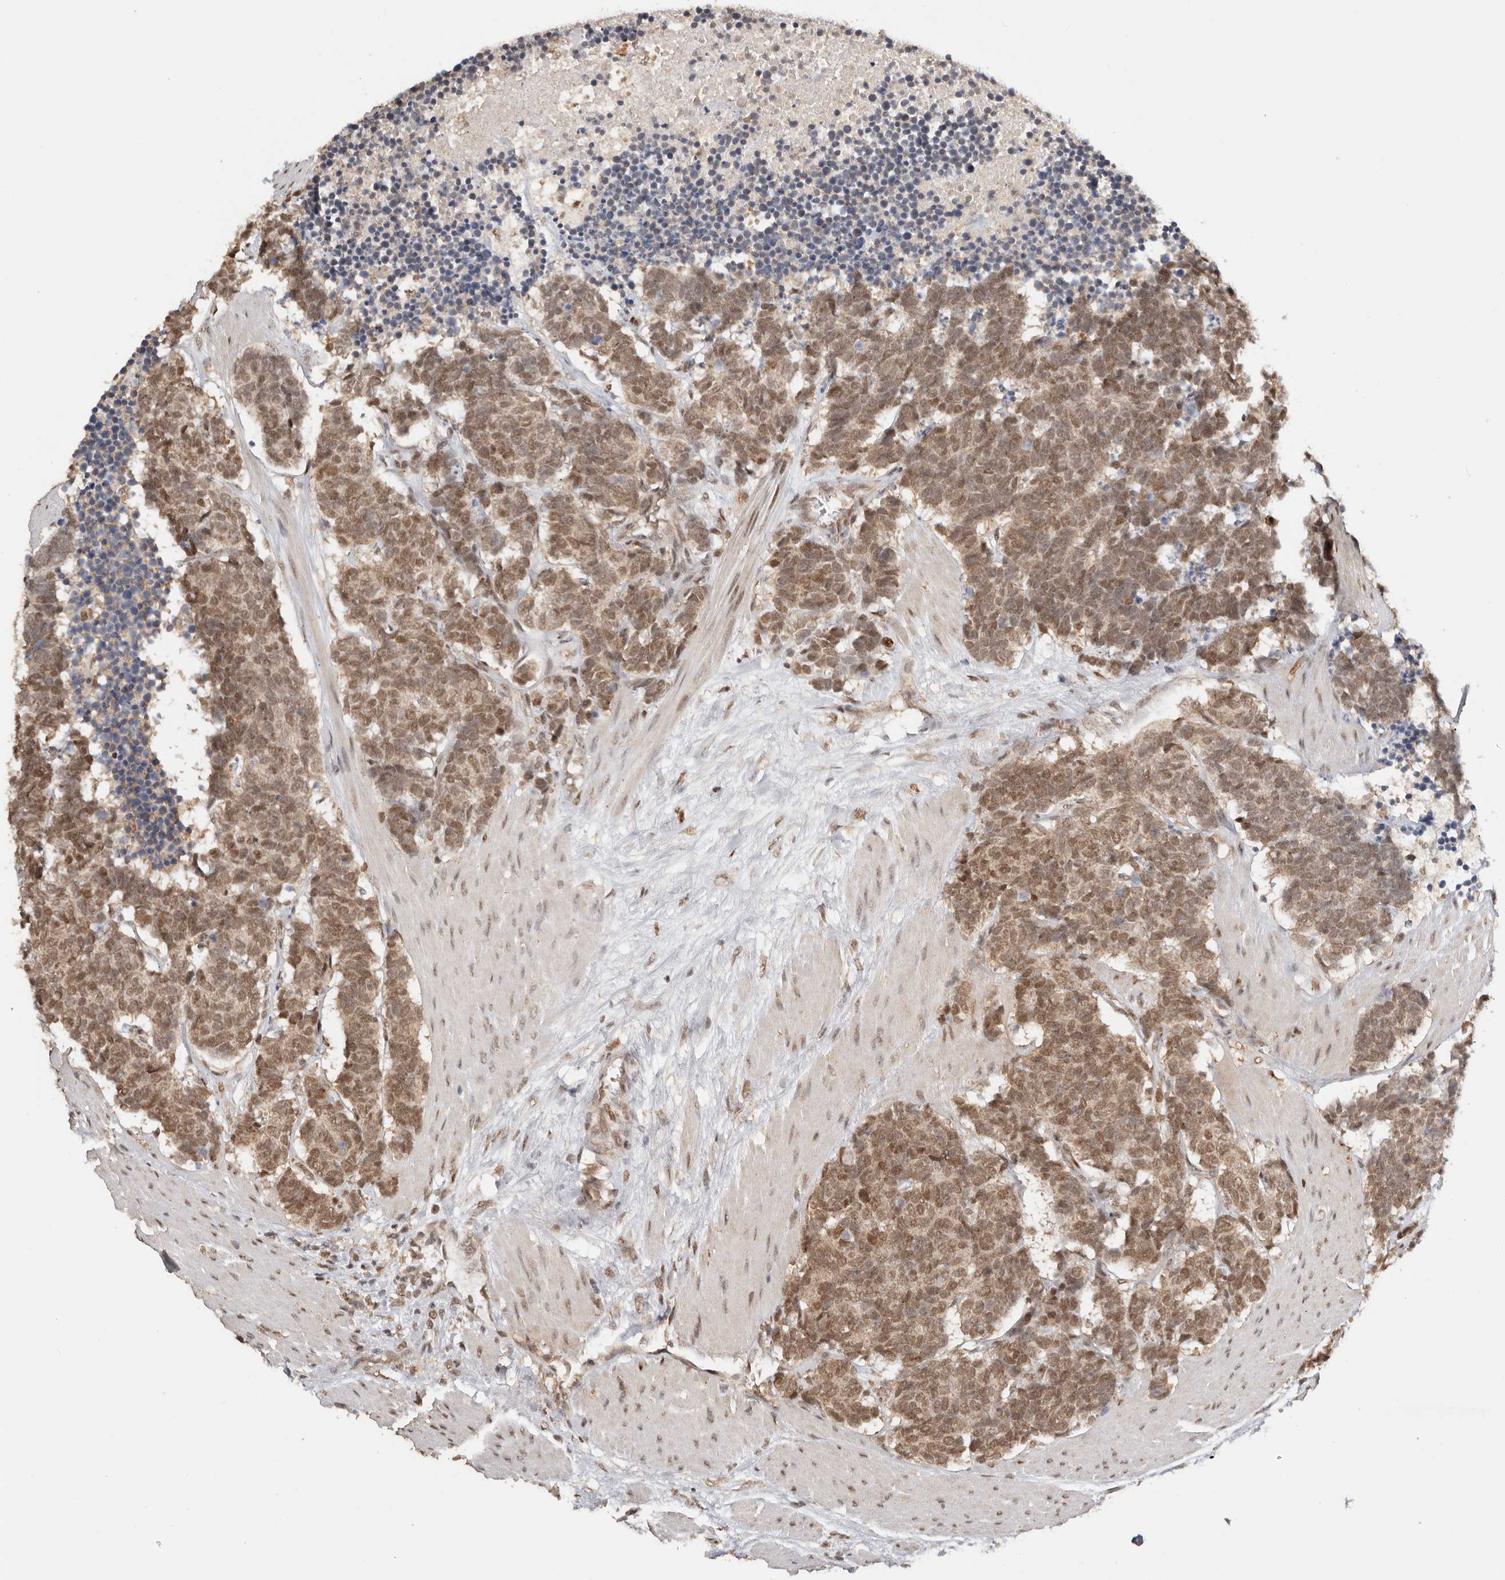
{"staining": {"intensity": "moderate", "quantity": ">75%", "location": "cytoplasmic/membranous,nuclear"}, "tissue": "carcinoid", "cell_type": "Tumor cells", "image_type": "cancer", "snomed": [{"axis": "morphology", "description": "Carcinoma, NOS"}, {"axis": "morphology", "description": "Carcinoid, malignant, NOS"}, {"axis": "topography", "description": "Urinary bladder"}], "caption": "A brown stain shows moderate cytoplasmic/membranous and nuclear staining of a protein in human malignant carcinoid tumor cells. (DAB (3,3'-diaminobenzidine) IHC, brown staining for protein, blue staining for nuclei).", "gene": "SEC14L1", "patient": {"sex": "male", "age": 57}}